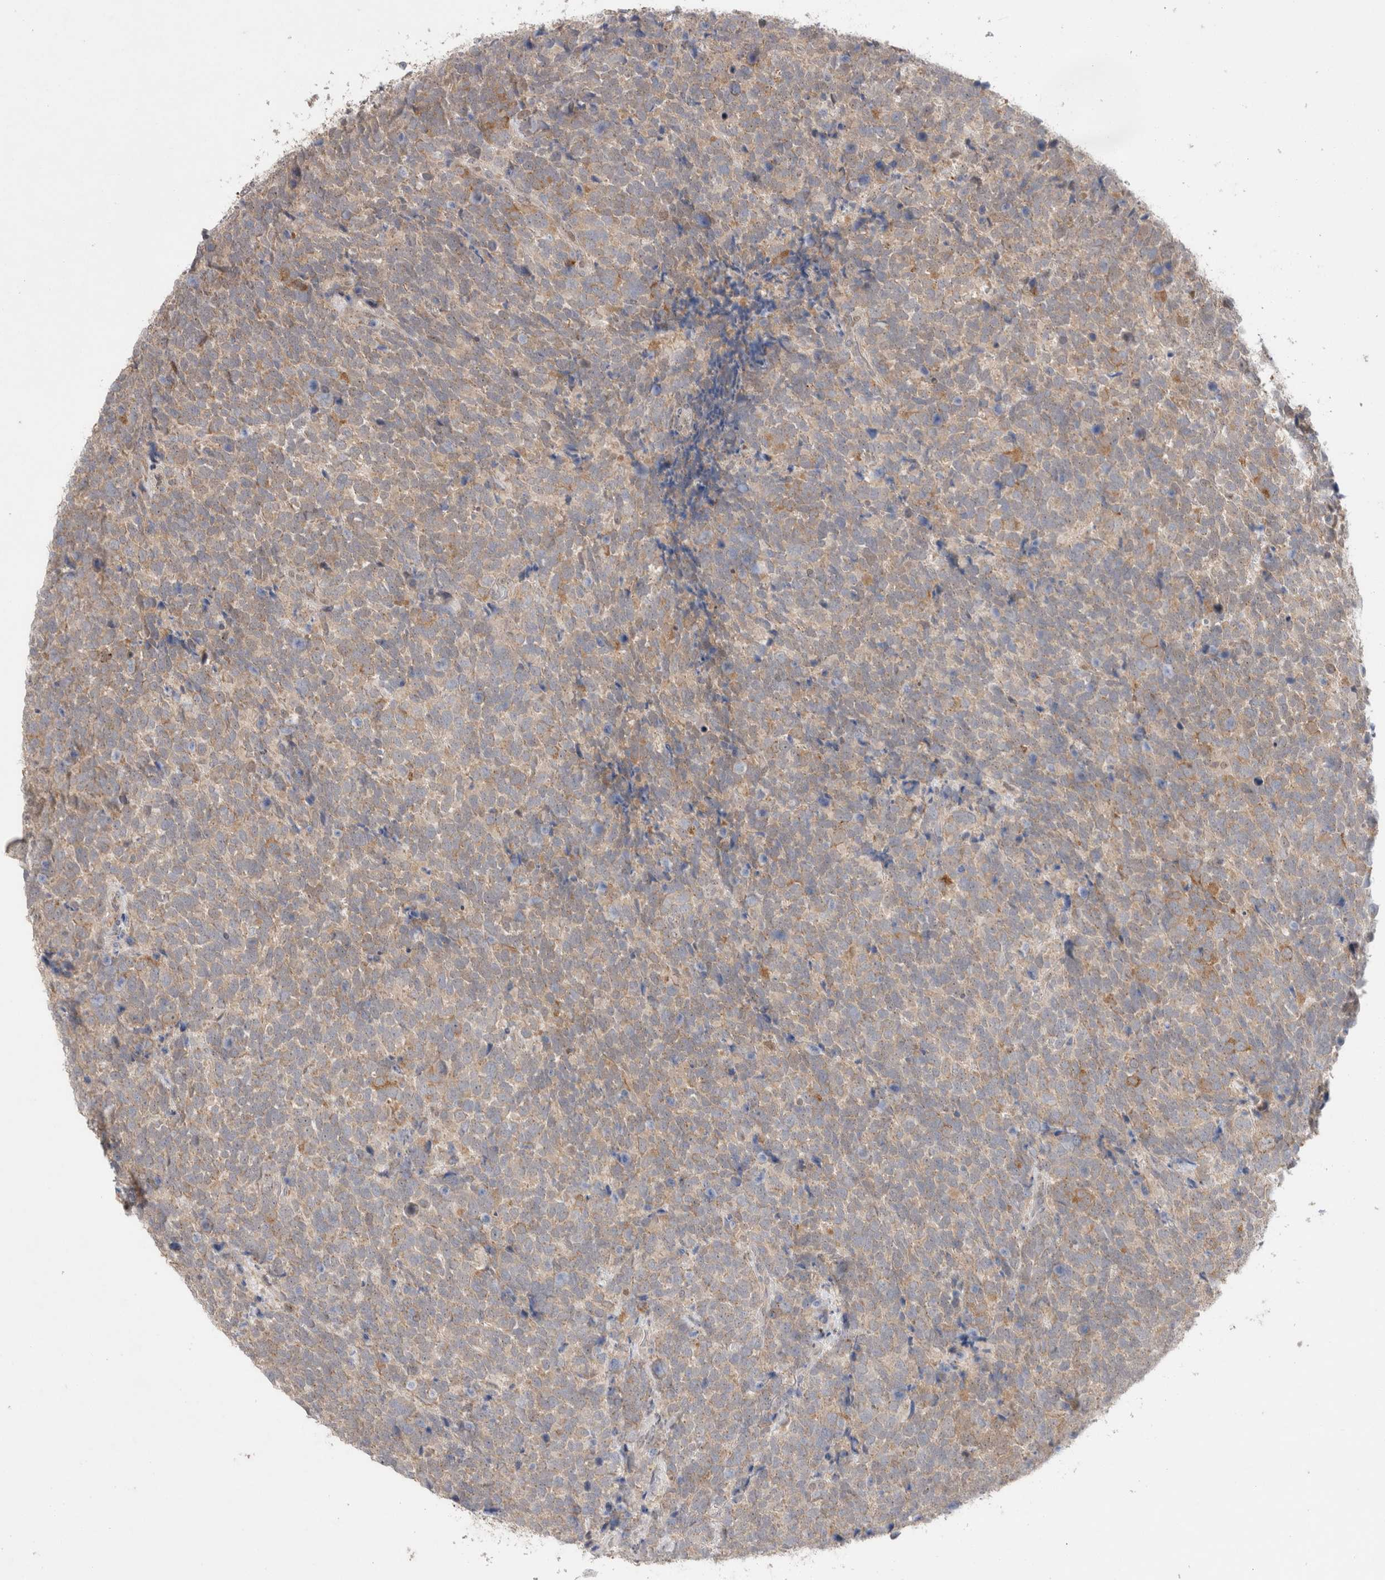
{"staining": {"intensity": "weak", "quantity": ">75%", "location": "cytoplasmic/membranous"}, "tissue": "urothelial cancer", "cell_type": "Tumor cells", "image_type": "cancer", "snomed": [{"axis": "morphology", "description": "Urothelial carcinoma, High grade"}, {"axis": "topography", "description": "Urinary bladder"}], "caption": "Protein expression analysis of urothelial cancer exhibits weak cytoplasmic/membranous positivity in about >75% of tumor cells.", "gene": "SLC29A1", "patient": {"sex": "female", "age": 82}}